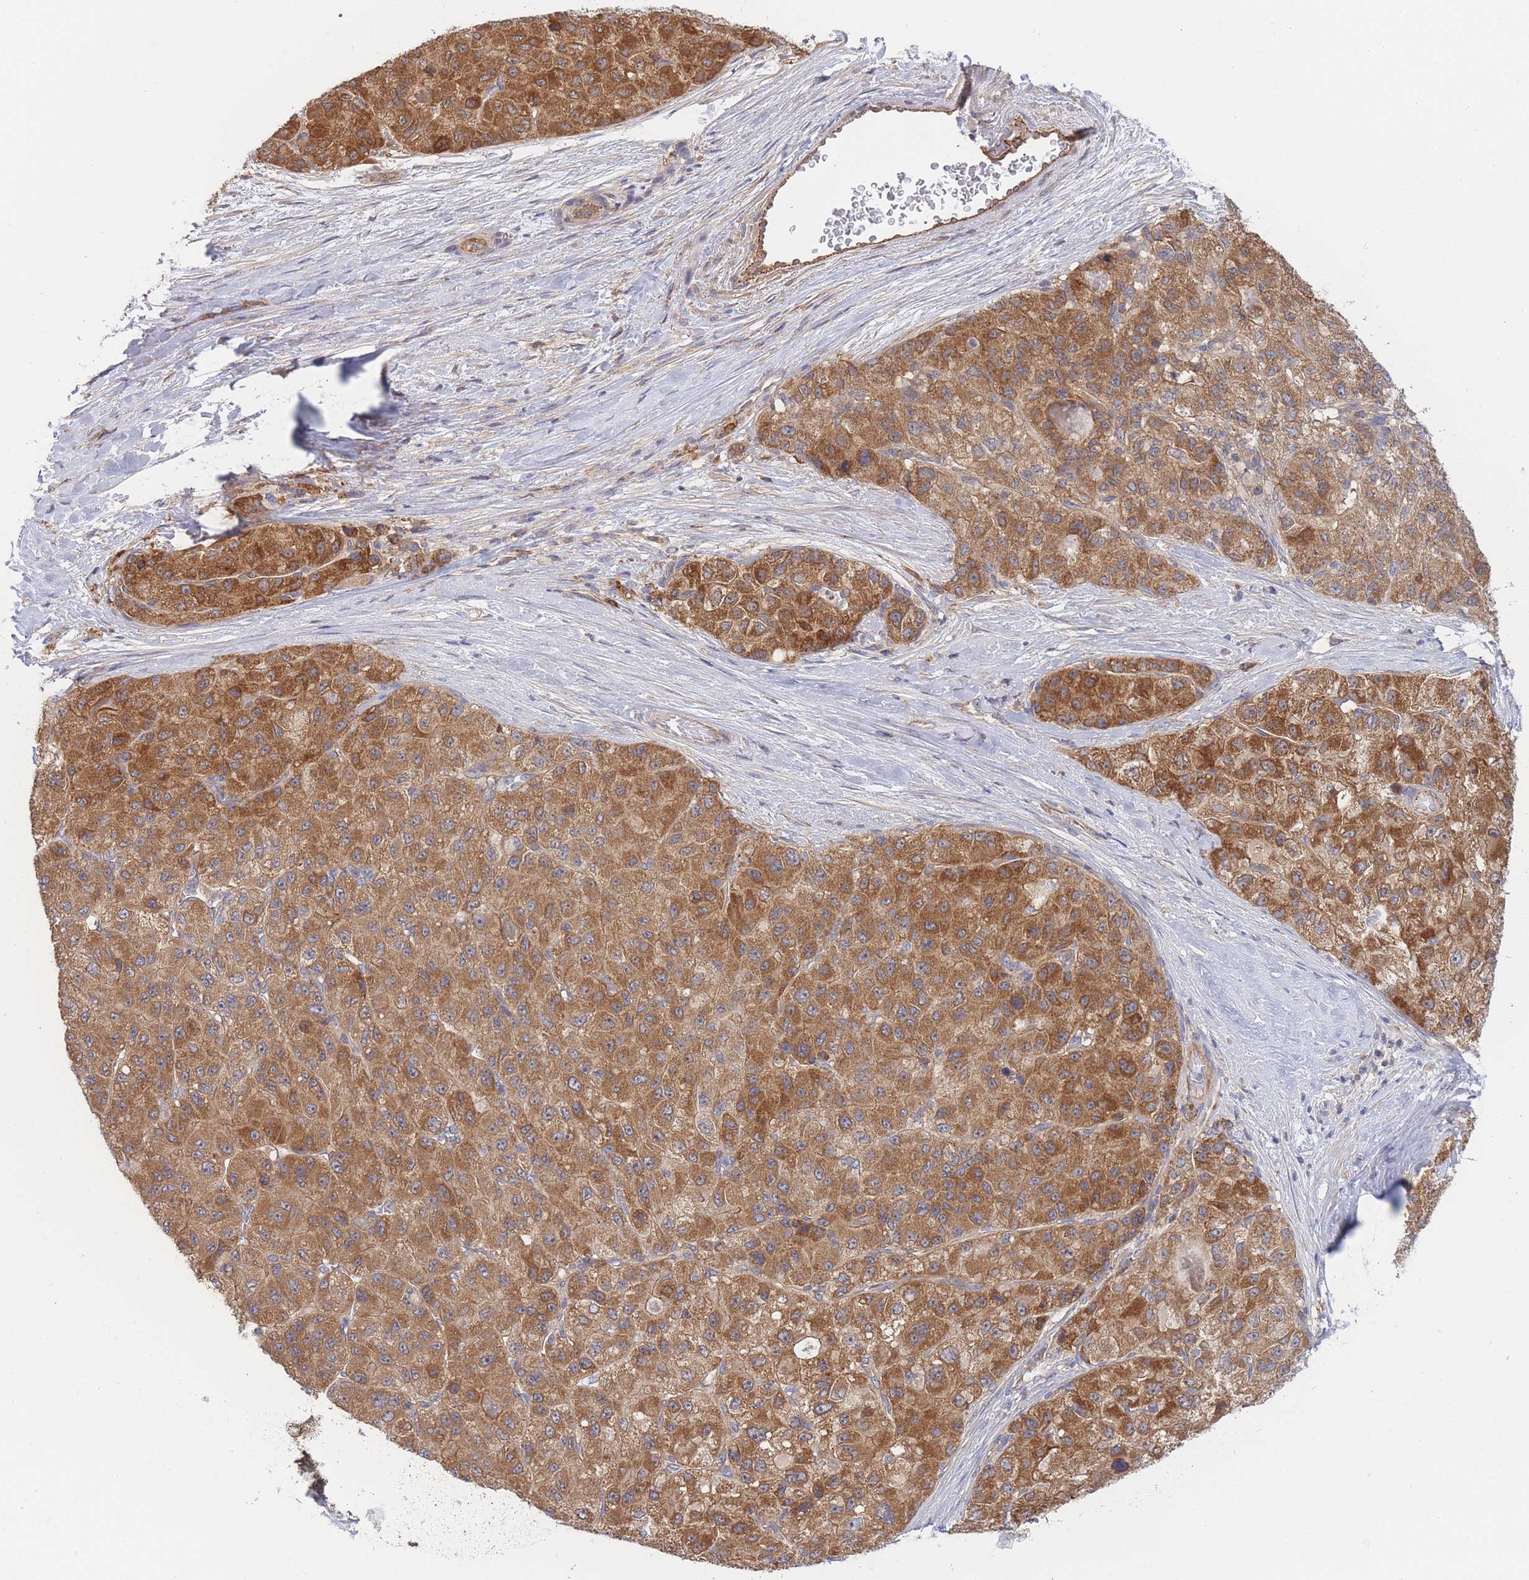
{"staining": {"intensity": "strong", "quantity": ">75%", "location": "cytoplasmic/membranous"}, "tissue": "liver cancer", "cell_type": "Tumor cells", "image_type": "cancer", "snomed": [{"axis": "morphology", "description": "Carcinoma, Hepatocellular, NOS"}, {"axis": "topography", "description": "Liver"}], "caption": "Immunohistochemical staining of human liver cancer (hepatocellular carcinoma) displays strong cytoplasmic/membranous protein positivity in approximately >75% of tumor cells.", "gene": "MRPS18B", "patient": {"sex": "male", "age": 80}}